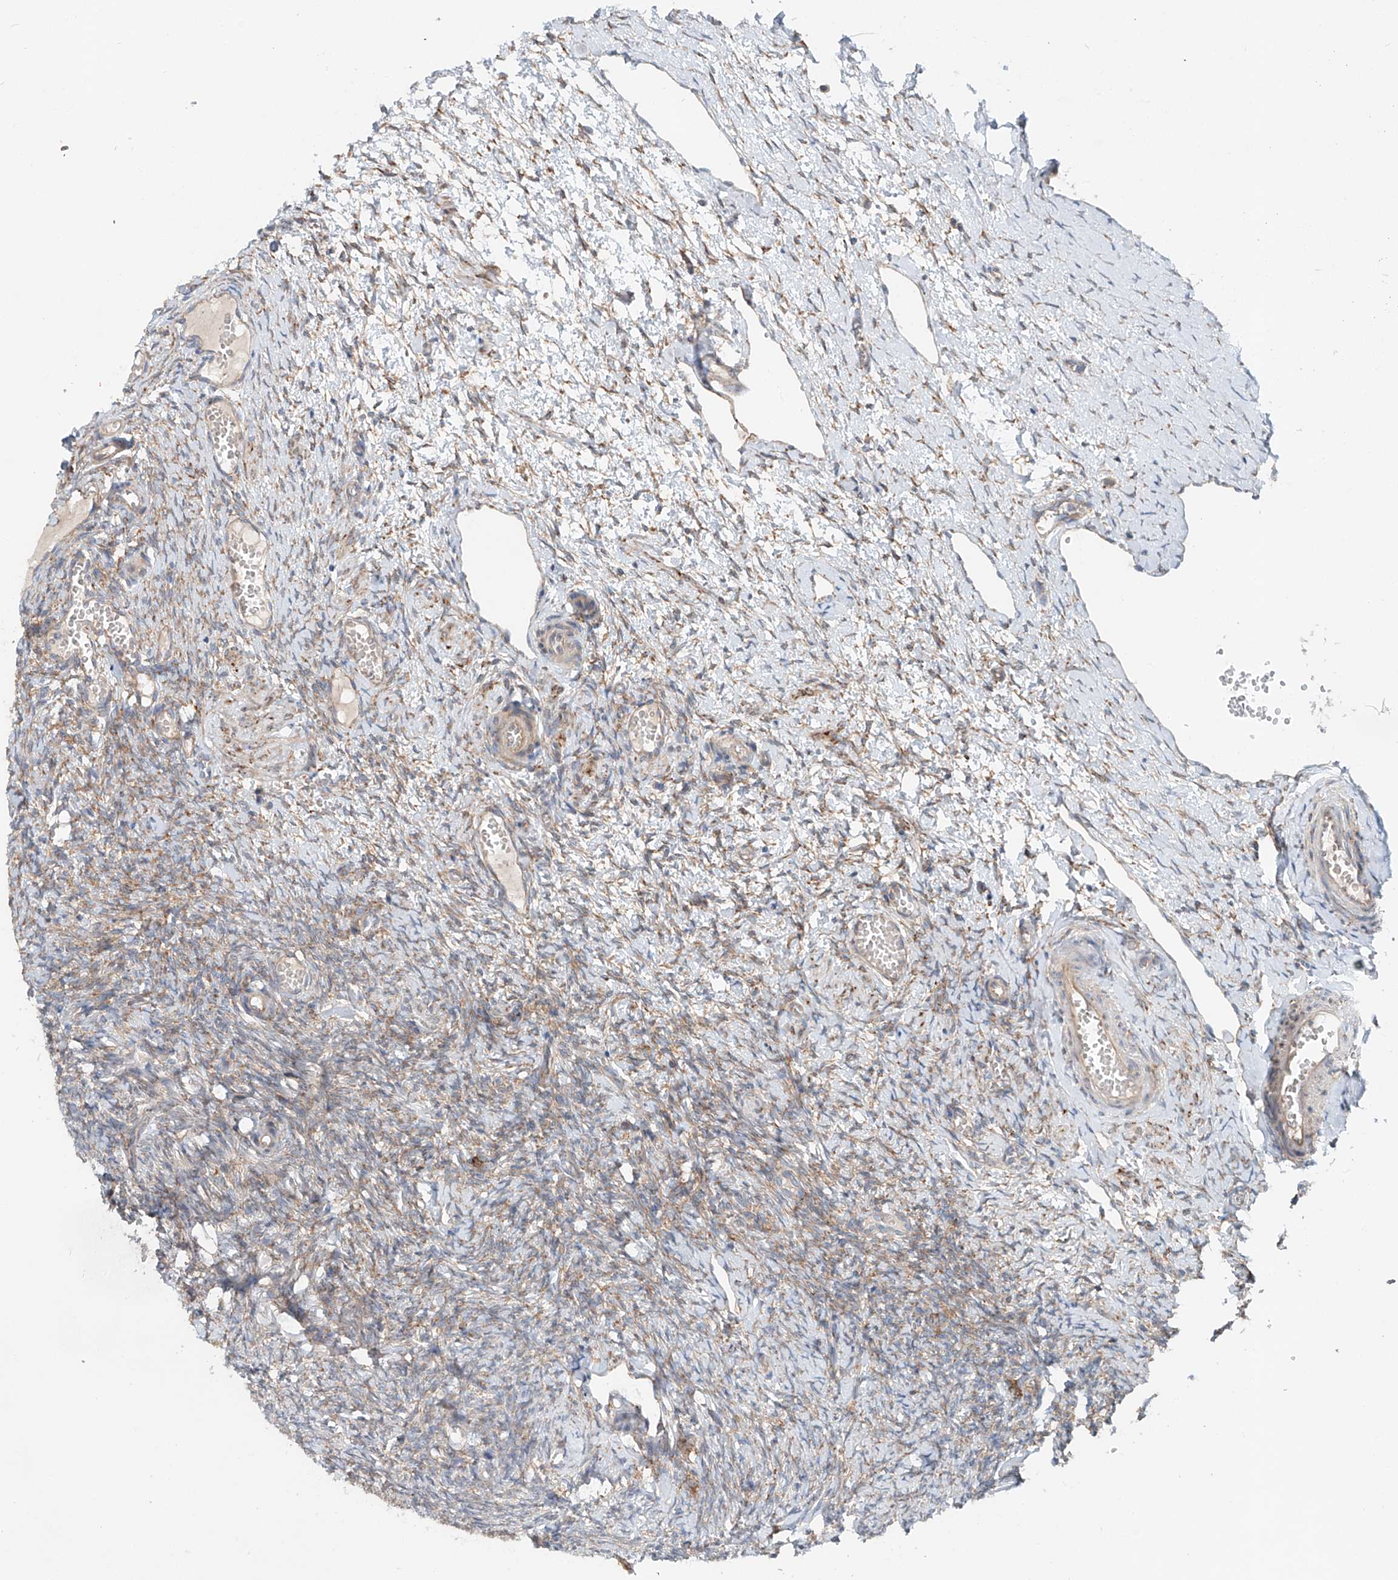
{"staining": {"intensity": "moderate", "quantity": "<25%", "location": "cytoplasmic/membranous"}, "tissue": "ovary", "cell_type": "Ovarian stroma cells", "image_type": "normal", "snomed": [{"axis": "morphology", "description": "Adenocarcinoma, NOS"}, {"axis": "topography", "description": "Endometrium"}], "caption": "IHC image of unremarkable ovary stained for a protein (brown), which demonstrates low levels of moderate cytoplasmic/membranous staining in approximately <25% of ovarian stroma cells.", "gene": "SNAP29", "patient": {"sex": "female", "age": 32}}